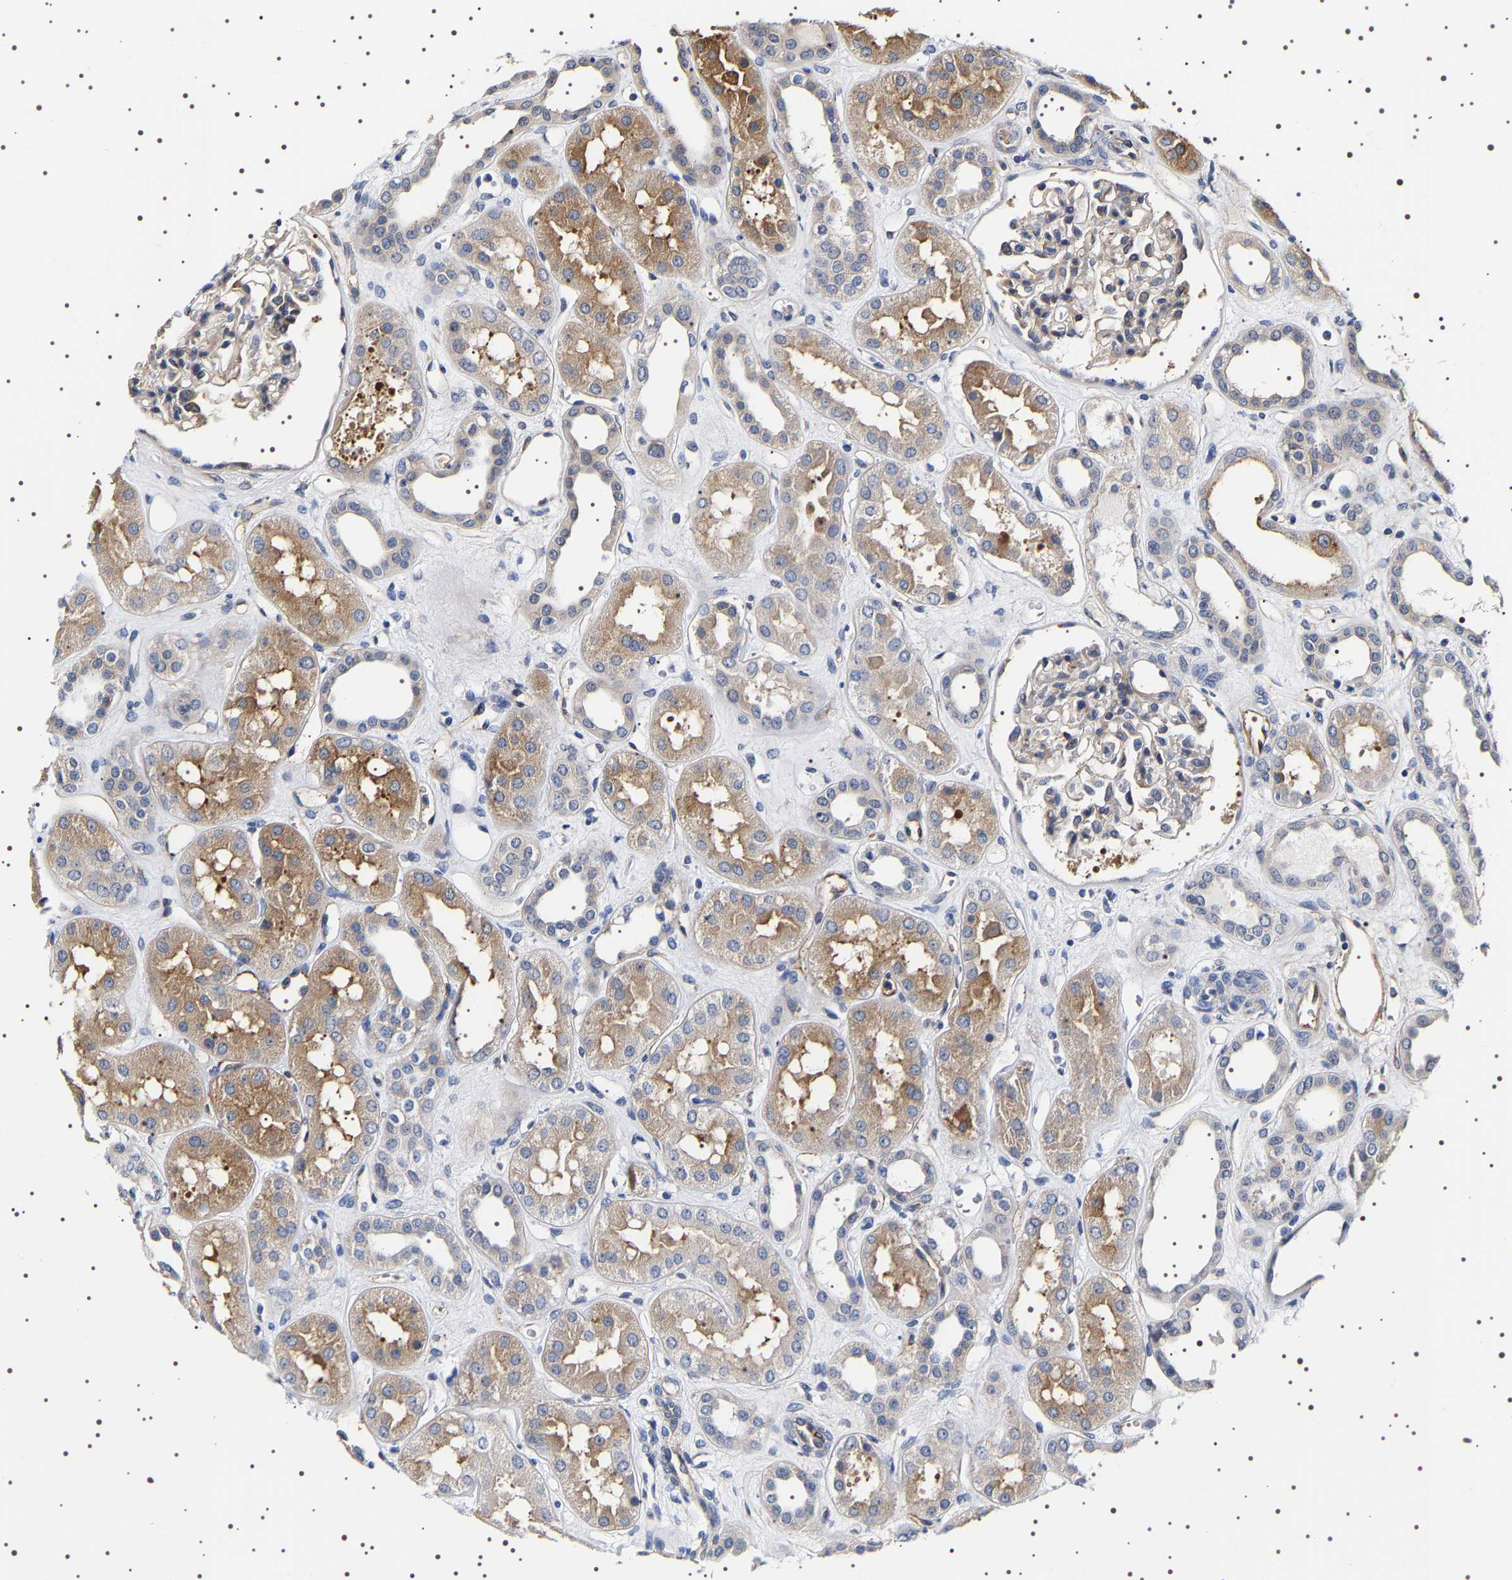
{"staining": {"intensity": "weak", "quantity": "<25%", "location": "cytoplasmic/membranous"}, "tissue": "kidney", "cell_type": "Cells in glomeruli", "image_type": "normal", "snomed": [{"axis": "morphology", "description": "Normal tissue, NOS"}, {"axis": "topography", "description": "Kidney"}], "caption": "A photomicrograph of kidney stained for a protein reveals no brown staining in cells in glomeruli.", "gene": "ALPL", "patient": {"sex": "male", "age": 59}}